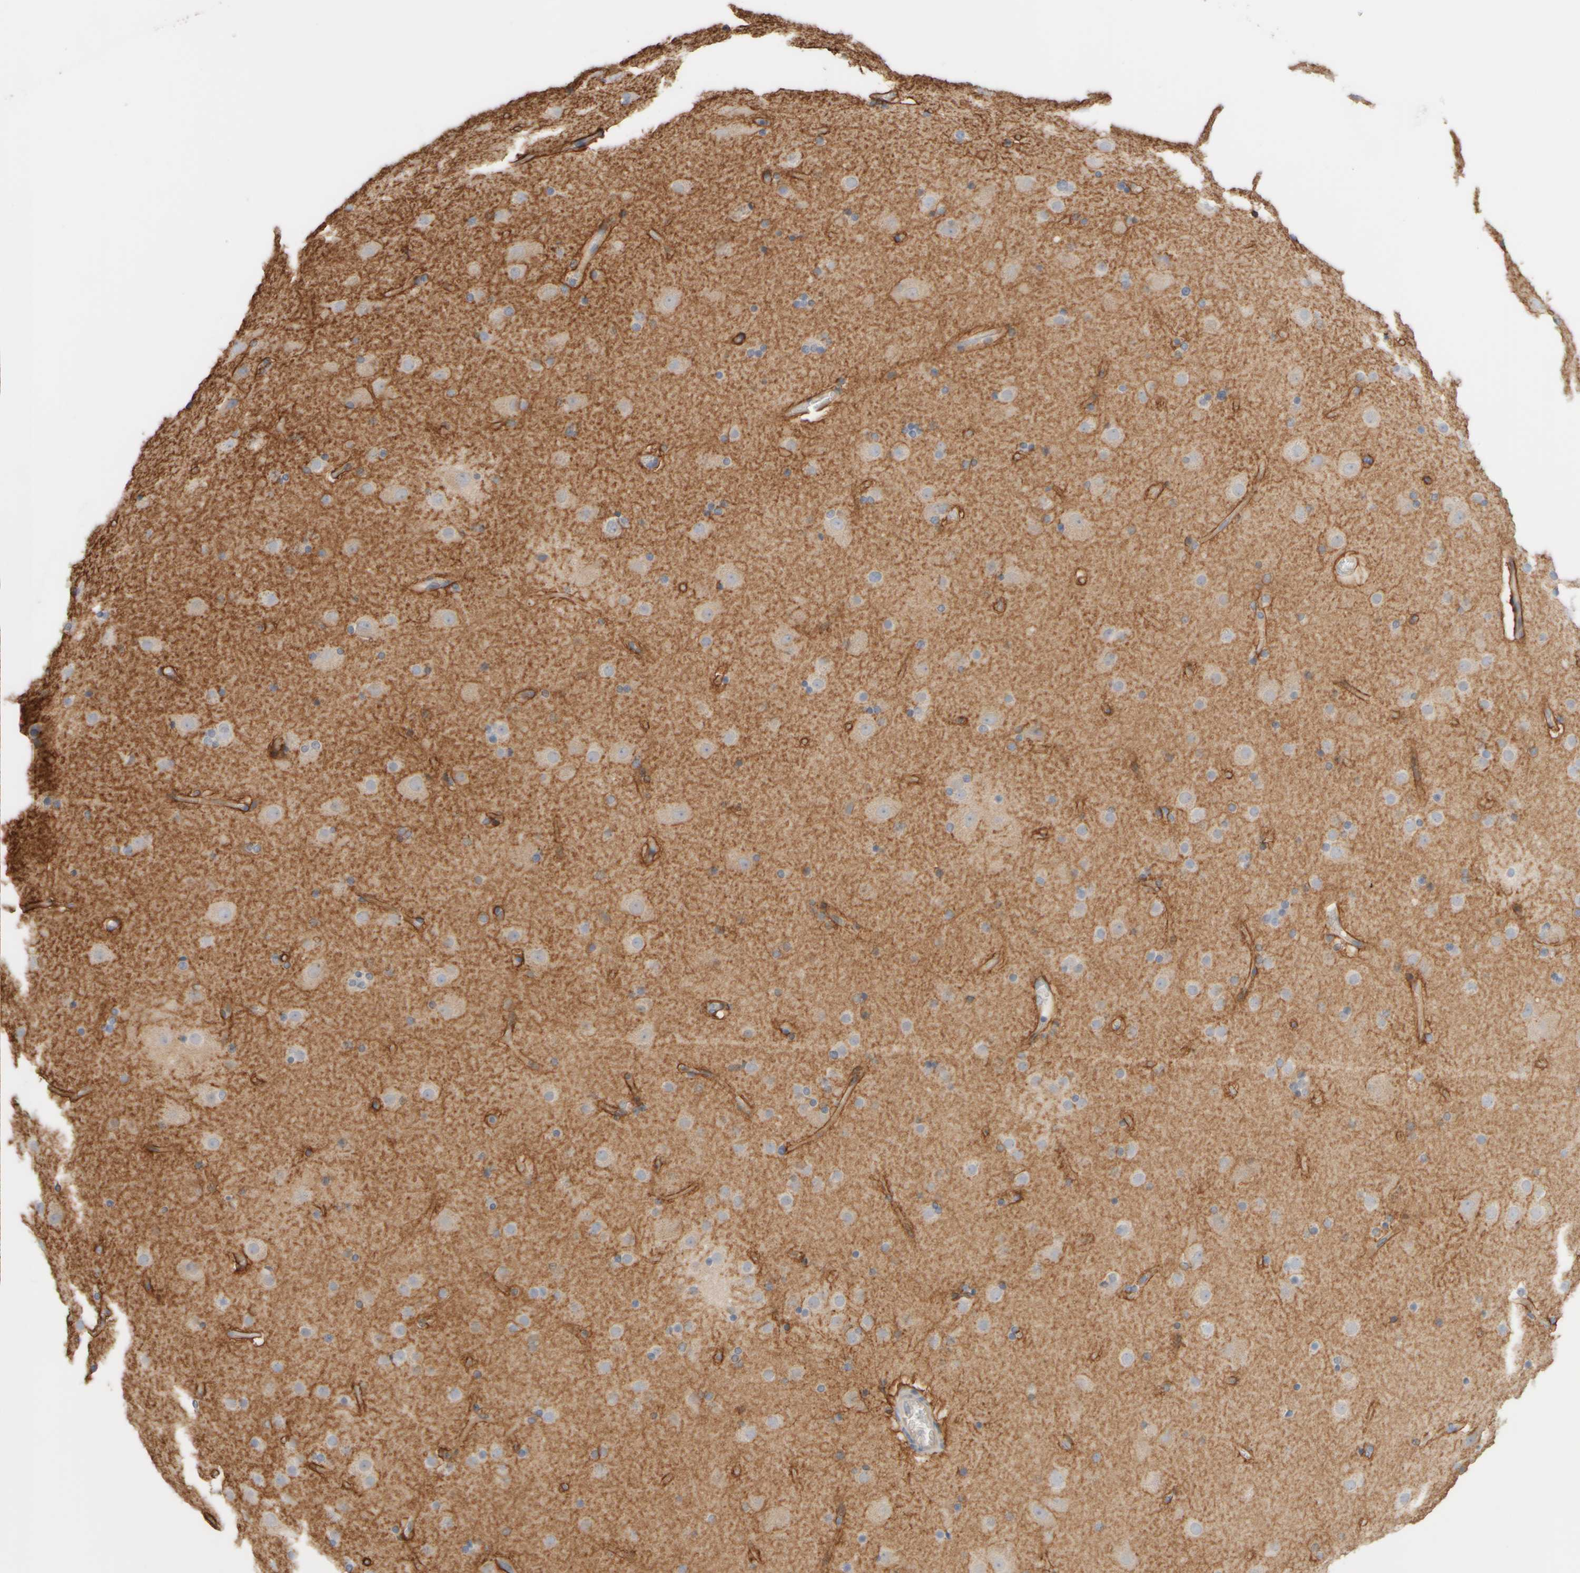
{"staining": {"intensity": "moderate", "quantity": ">75%", "location": "cytoplasmic/membranous"}, "tissue": "cerebral cortex", "cell_type": "Endothelial cells", "image_type": "normal", "snomed": [{"axis": "morphology", "description": "Normal tissue, NOS"}, {"axis": "topography", "description": "Cerebral cortex"}], "caption": "This histopathology image shows benign cerebral cortex stained with immunohistochemistry to label a protein in brown. The cytoplasmic/membranous of endothelial cells show moderate positivity for the protein. Nuclei are counter-stained blue.", "gene": "GOPC", "patient": {"sex": "male", "age": 57}}